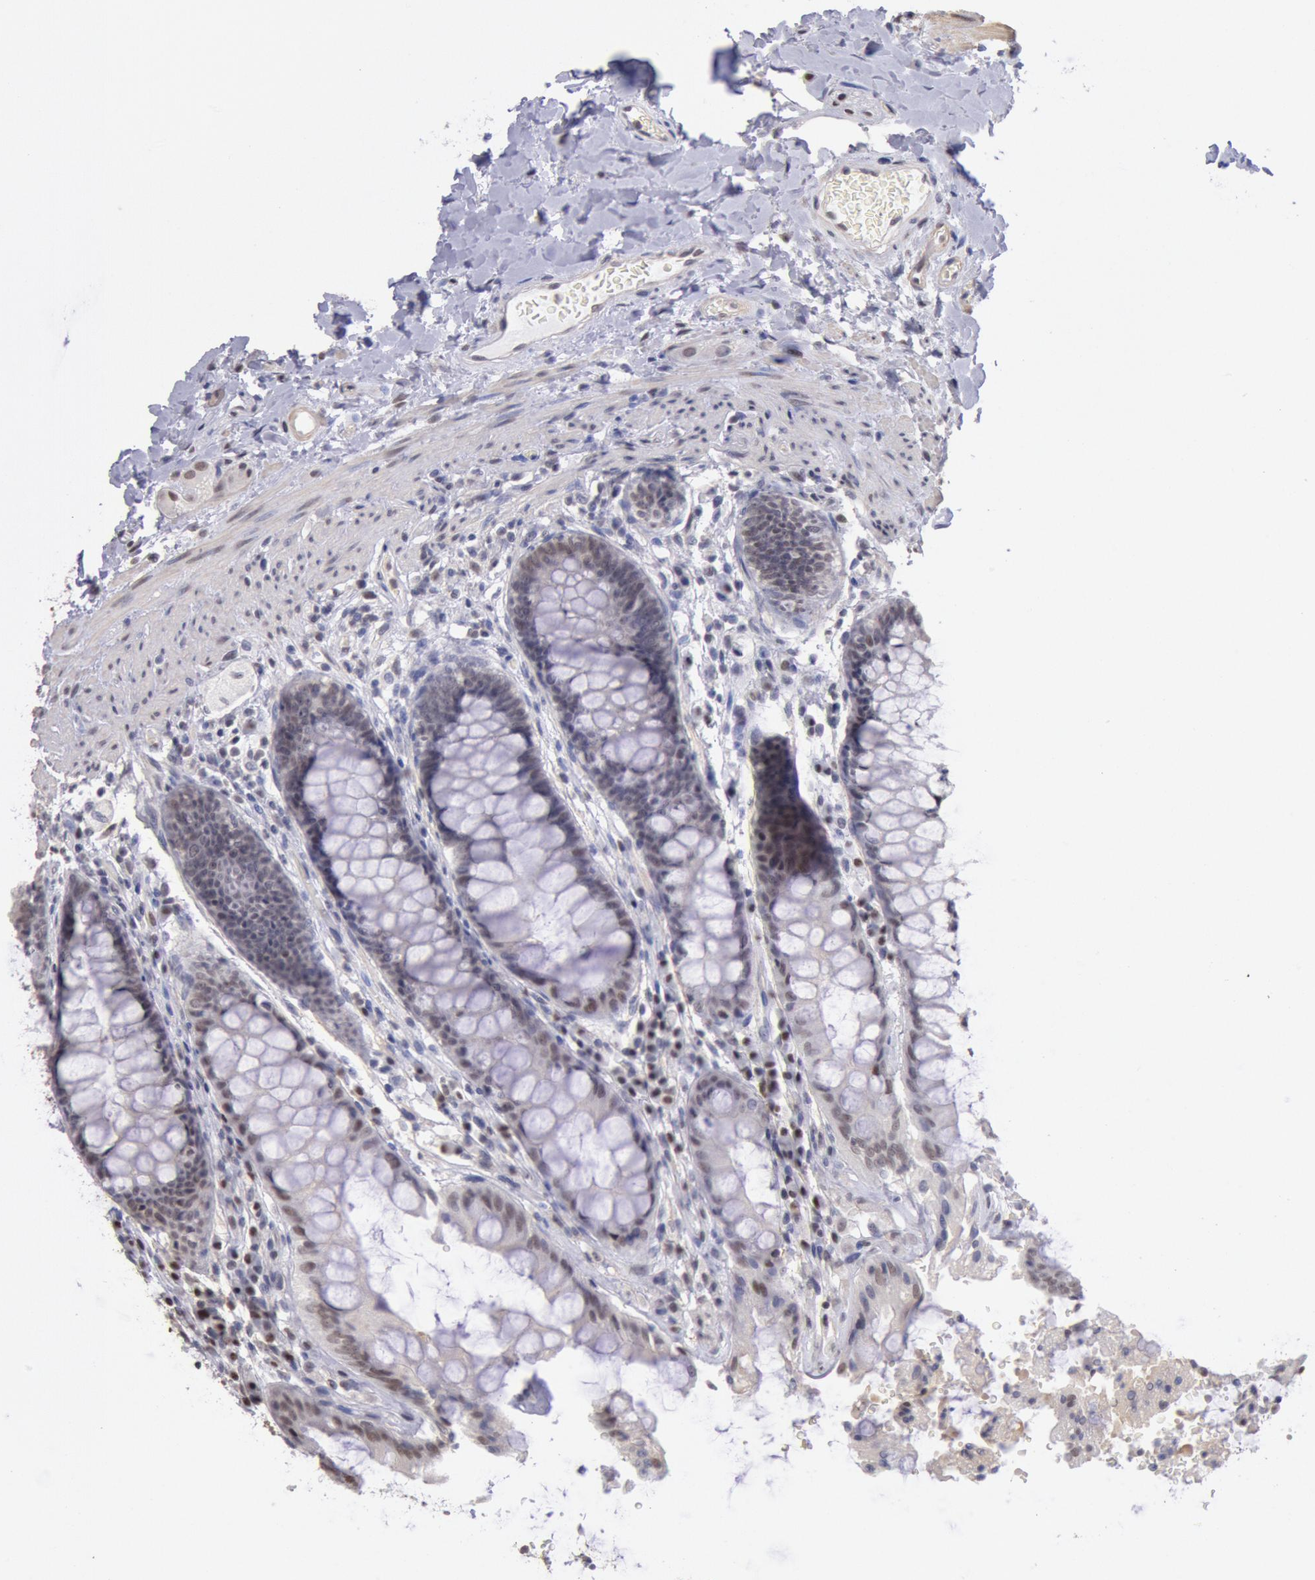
{"staining": {"intensity": "weak", "quantity": "25%-75%", "location": "nuclear"}, "tissue": "rectum", "cell_type": "Glandular cells", "image_type": "normal", "snomed": [{"axis": "morphology", "description": "Normal tissue, NOS"}, {"axis": "topography", "description": "Rectum"}], "caption": "Brown immunohistochemical staining in normal rectum reveals weak nuclear expression in approximately 25%-75% of glandular cells.", "gene": "MYH6", "patient": {"sex": "female", "age": 46}}